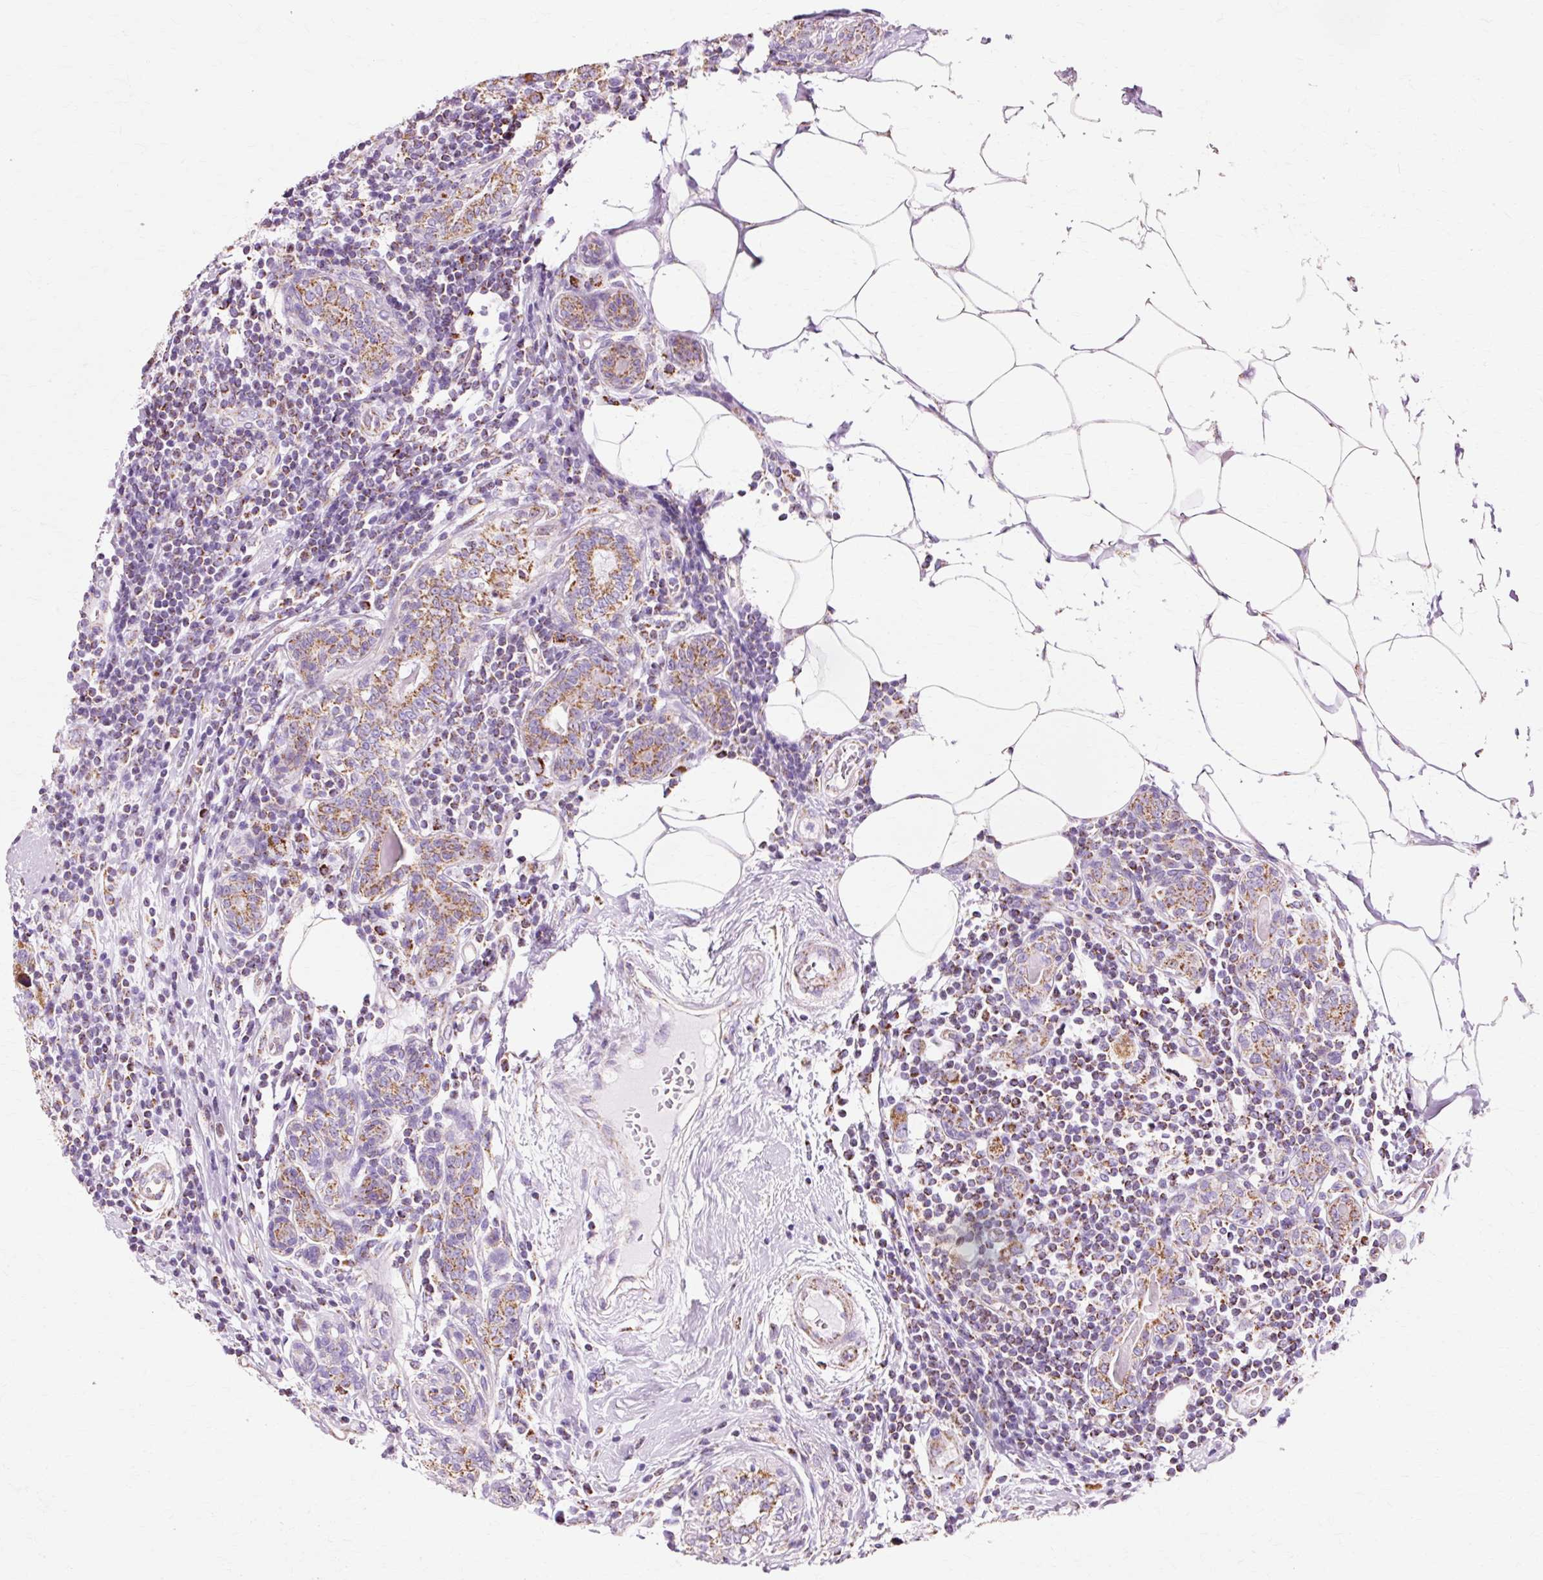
{"staining": {"intensity": "moderate", "quantity": ">75%", "location": "cytoplasmic/membranous"}, "tissue": "breast cancer", "cell_type": "Tumor cells", "image_type": "cancer", "snomed": [{"axis": "morphology", "description": "Lobular carcinoma"}, {"axis": "topography", "description": "Breast"}], "caption": "Protein analysis of breast cancer tissue shows moderate cytoplasmic/membranous expression in approximately >75% of tumor cells. (Brightfield microscopy of DAB IHC at high magnification).", "gene": "ATP5PO", "patient": {"sex": "female", "age": 59}}